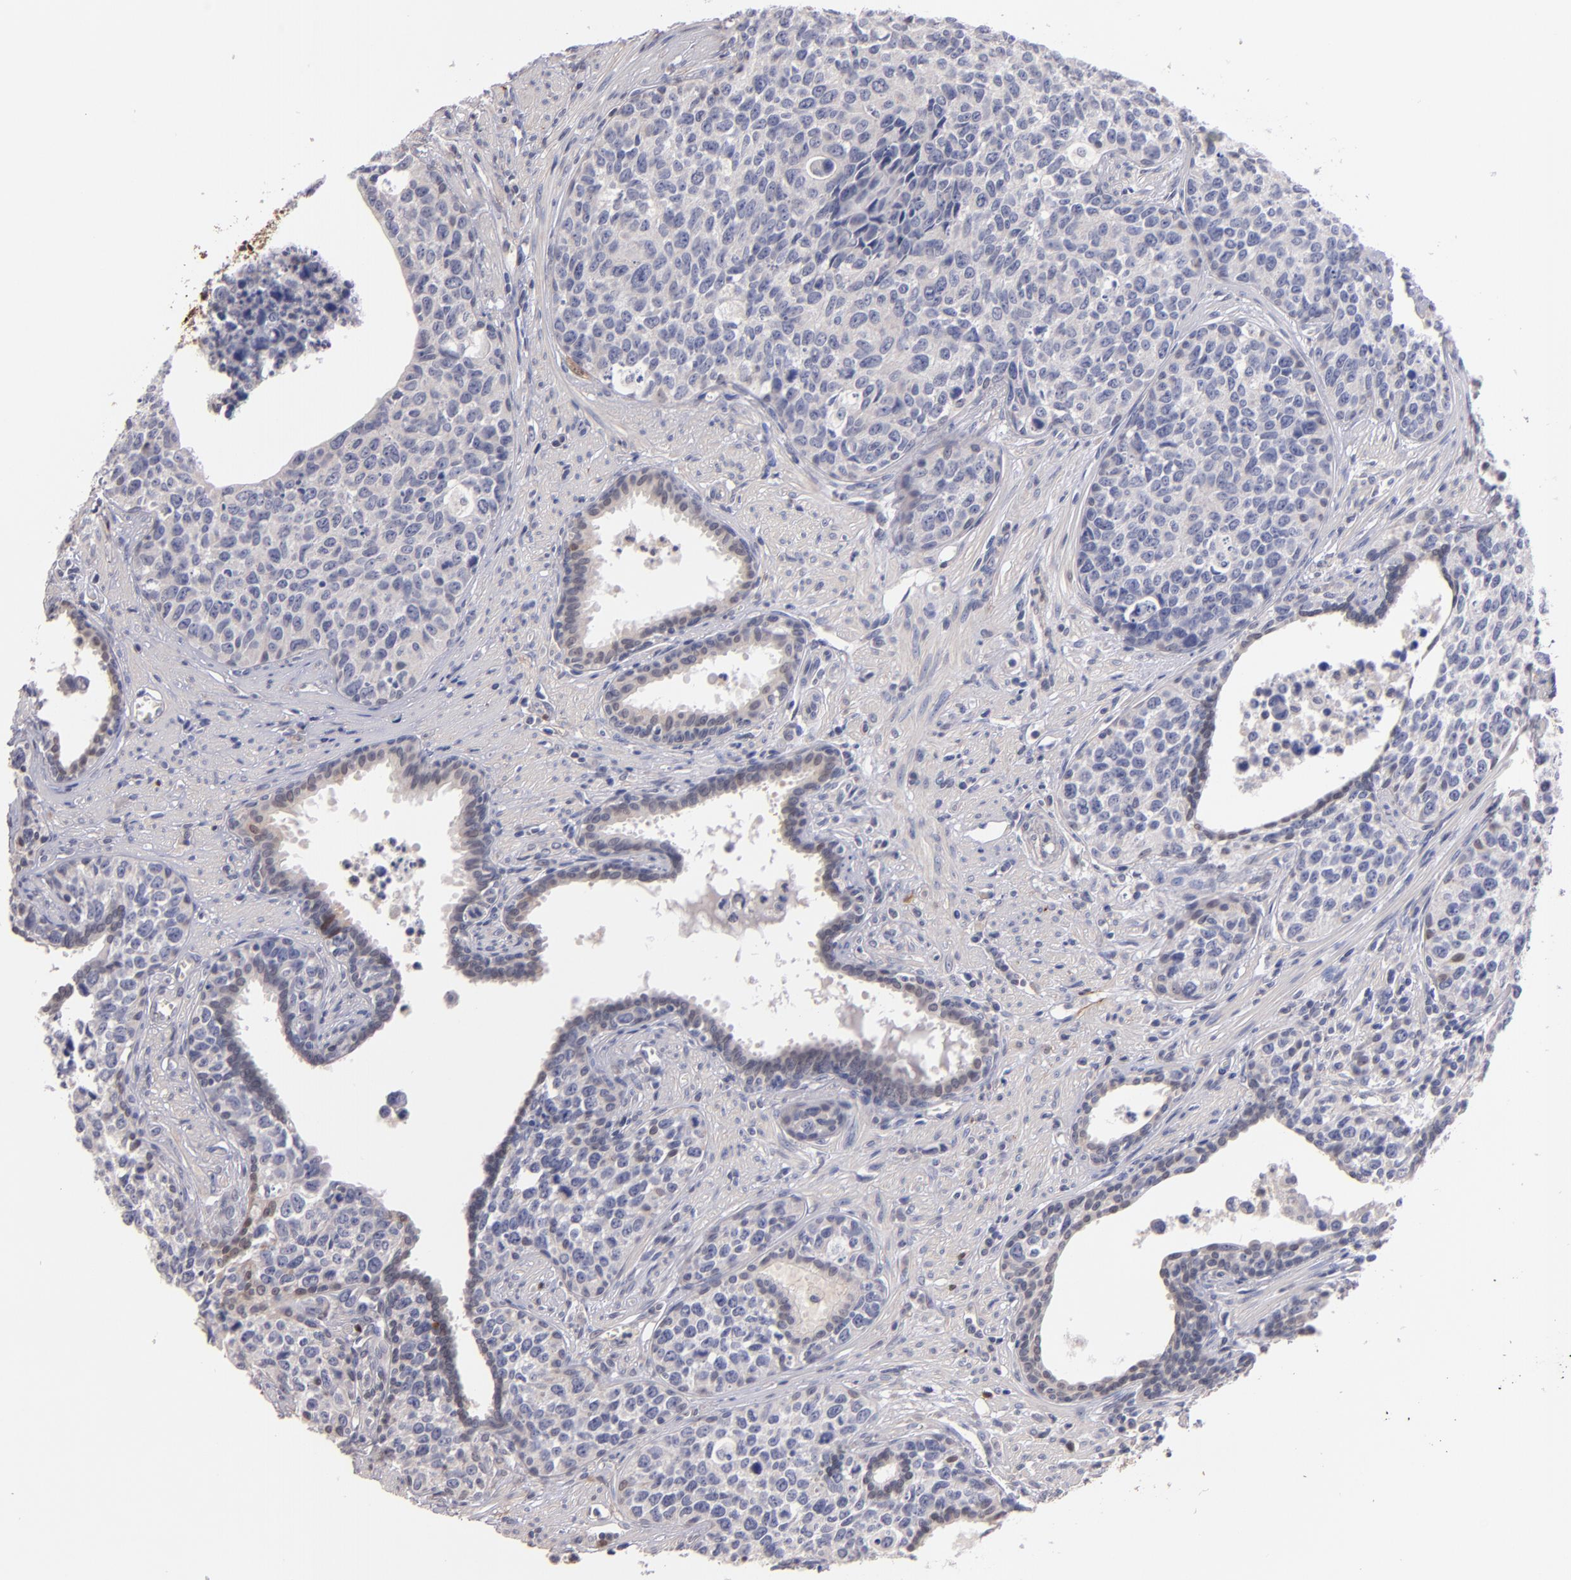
{"staining": {"intensity": "negative", "quantity": "none", "location": "none"}, "tissue": "urothelial cancer", "cell_type": "Tumor cells", "image_type": "cancer", "snomed": [{"axis": "morphology", "description": "Urothelial carcinoma, High grade"}, {"axis": "topography", "description": "Urinary bladder"}], "caption": "Protein analysis of high-grade urothelial carcinoma exhibits no significant staining in tumor cells.", "gene": "S100A1", "patient": {"sex": "male", "age": 81}}